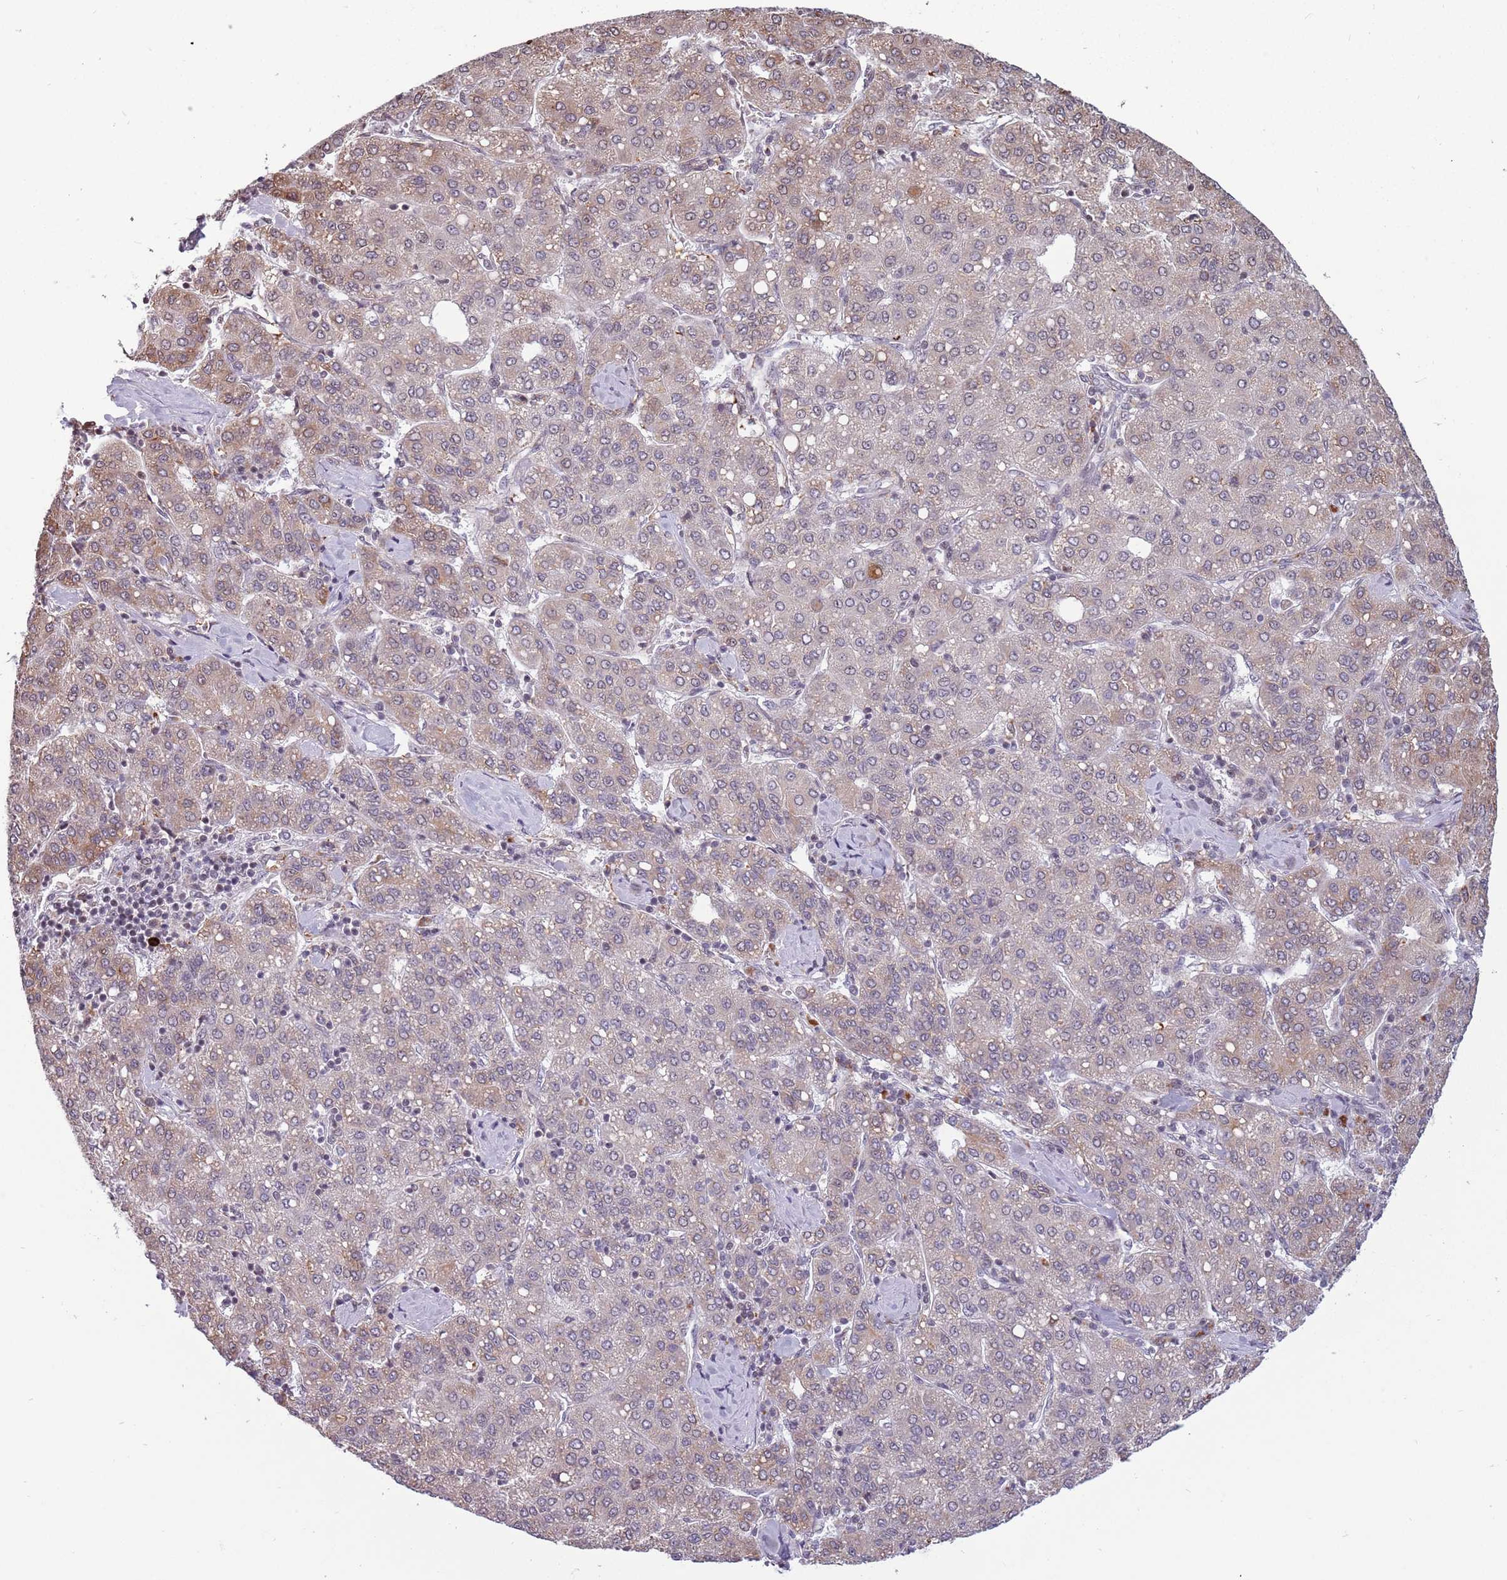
{"staining": {"intensity": "moderate", "quantity": "<25%", "location": "cytoplasmic/membranous"}, "tissue": "liver cancer", "cell_type": "Tumor cells", "image_type": "cancer", "snomed": [{"axis": "morphology", "description": "Carcinoma, Hepatocellular, NOS"}, {"axis": "topography", "description": "Liver"}], "caption": "There is low levels of moderate cytoplasmic/membranous positivity in tumor cells of liver cancer (hepatocellular carcinoma), as demonstrated by immunohistochemical staining (brown color).", "gene": "BARD1", "patient": {"sex": "male", "age": 65}}